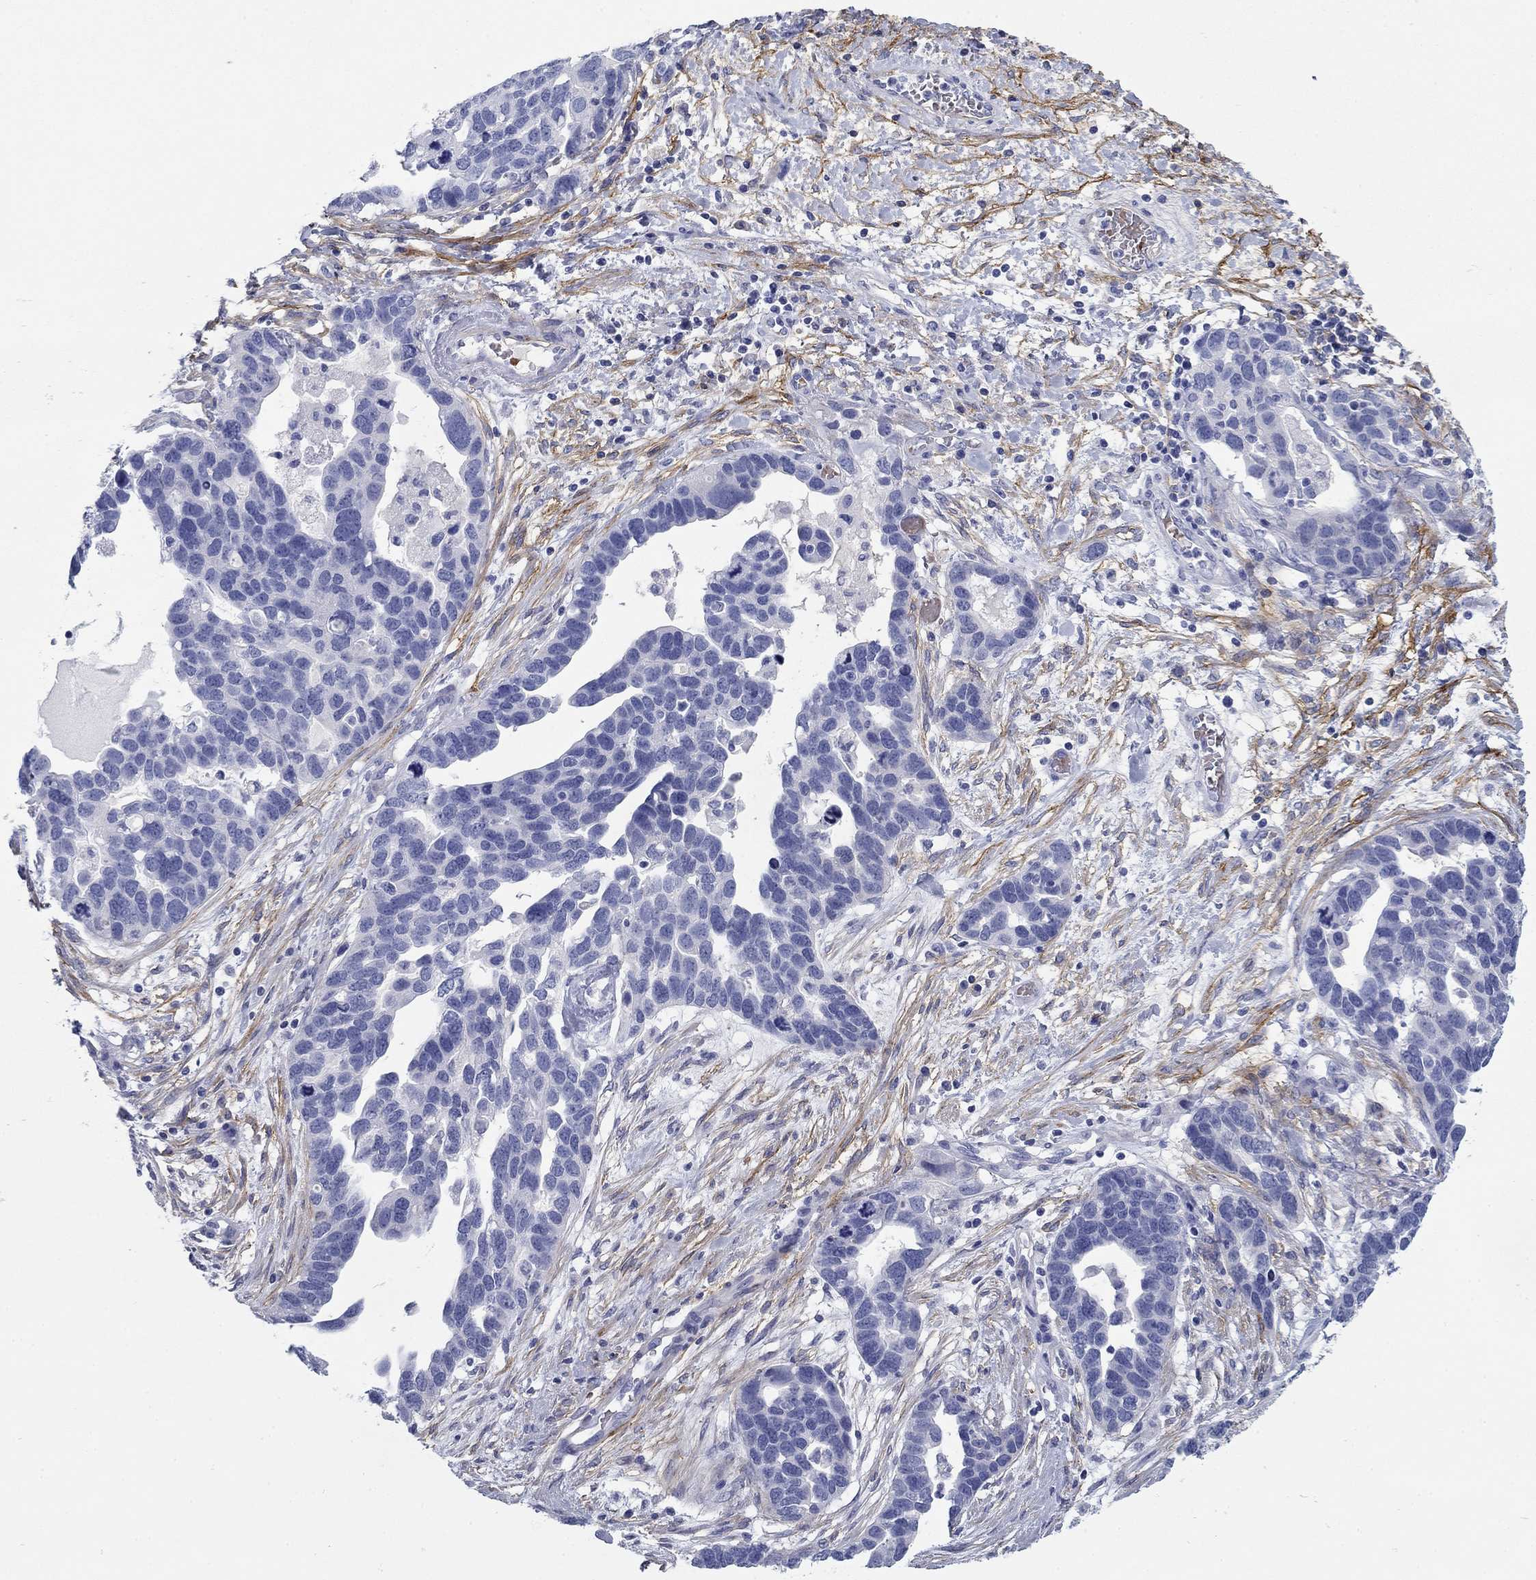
{"staining": {"intensity": "negative", "quantity": "none", "location": "none"}, "tissue": "ovarian cancer", "cell_type": "Tumor cells", "image_type": "cancer", "snomed": [{"axis": "morphology", "description": "Cystadenocarcinoma, serous, NOS"}, {"axis": "topography", "description": "Ovary"}], "caption": "The immunohistochemistry (IHC) photomicrograph has no significant positivity in tumor cells of ovarian cancer (serous cystadenocarcinoma) tissue.", "gene": "GPC1", "patient": {"sex": "female", "age": 54}}